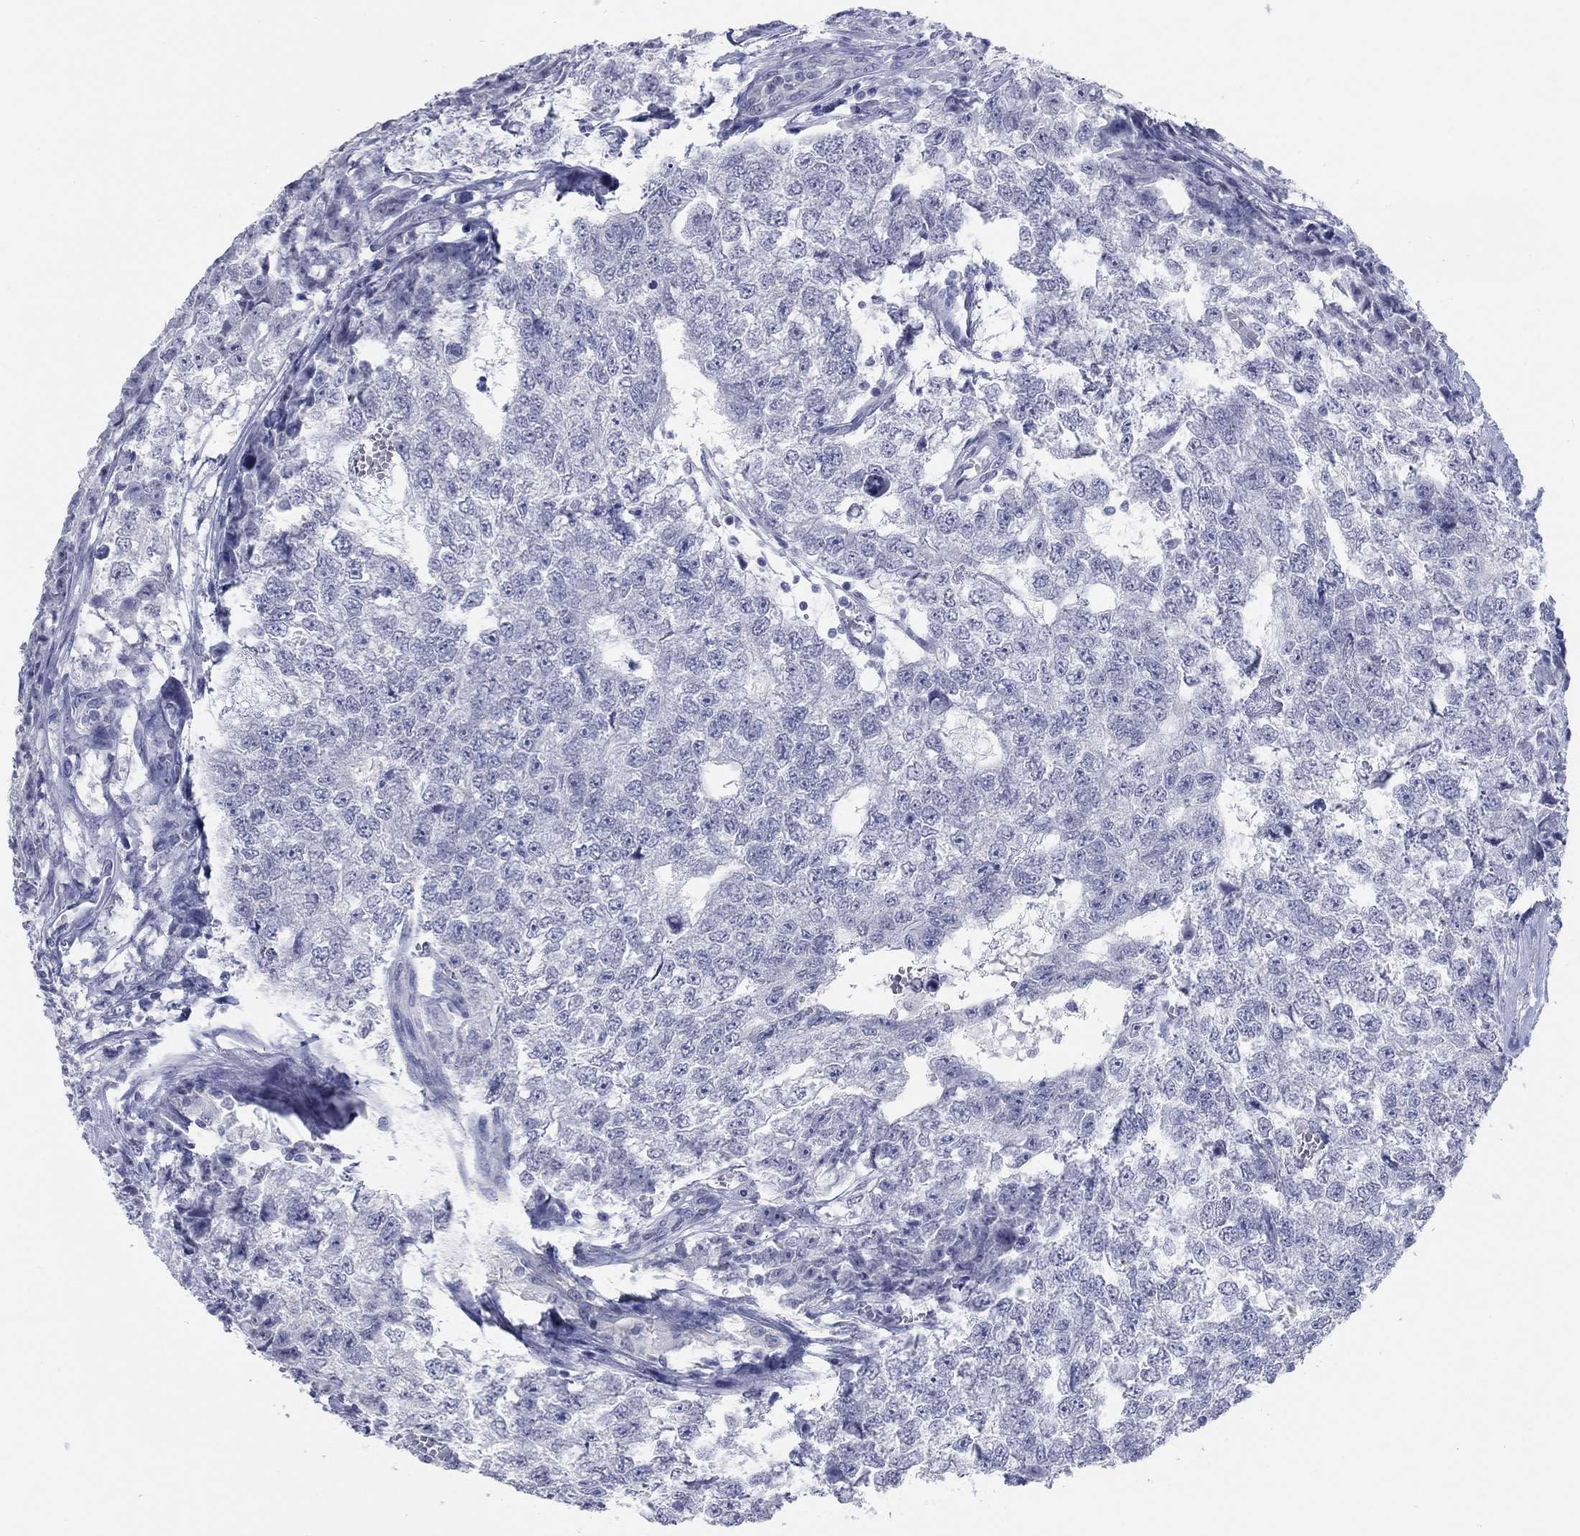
{"staining": {"intensity": "negative", "quantity": "none", "location": "none"}, "tissue": "testis cancer", "cell_type": "Tumor cells", "image_type": "cancer", "snomed": [{"axis": "morphology", "description": "Seminoma, NOS"}, {"axis": "morphology", "description": "Carcinoma, Embryonal, NOS"}, {"axis": "topography", "description": "Testis"}], "caption": "Histopathology image shows no protein positivity in tumor cells of testis cancer (seminoma) tissue. (DAB immunohistochemistry (IHC), high magnification).", "gene": "ATP6V1G2", "patient": {"sex": "male", "age": 22}}